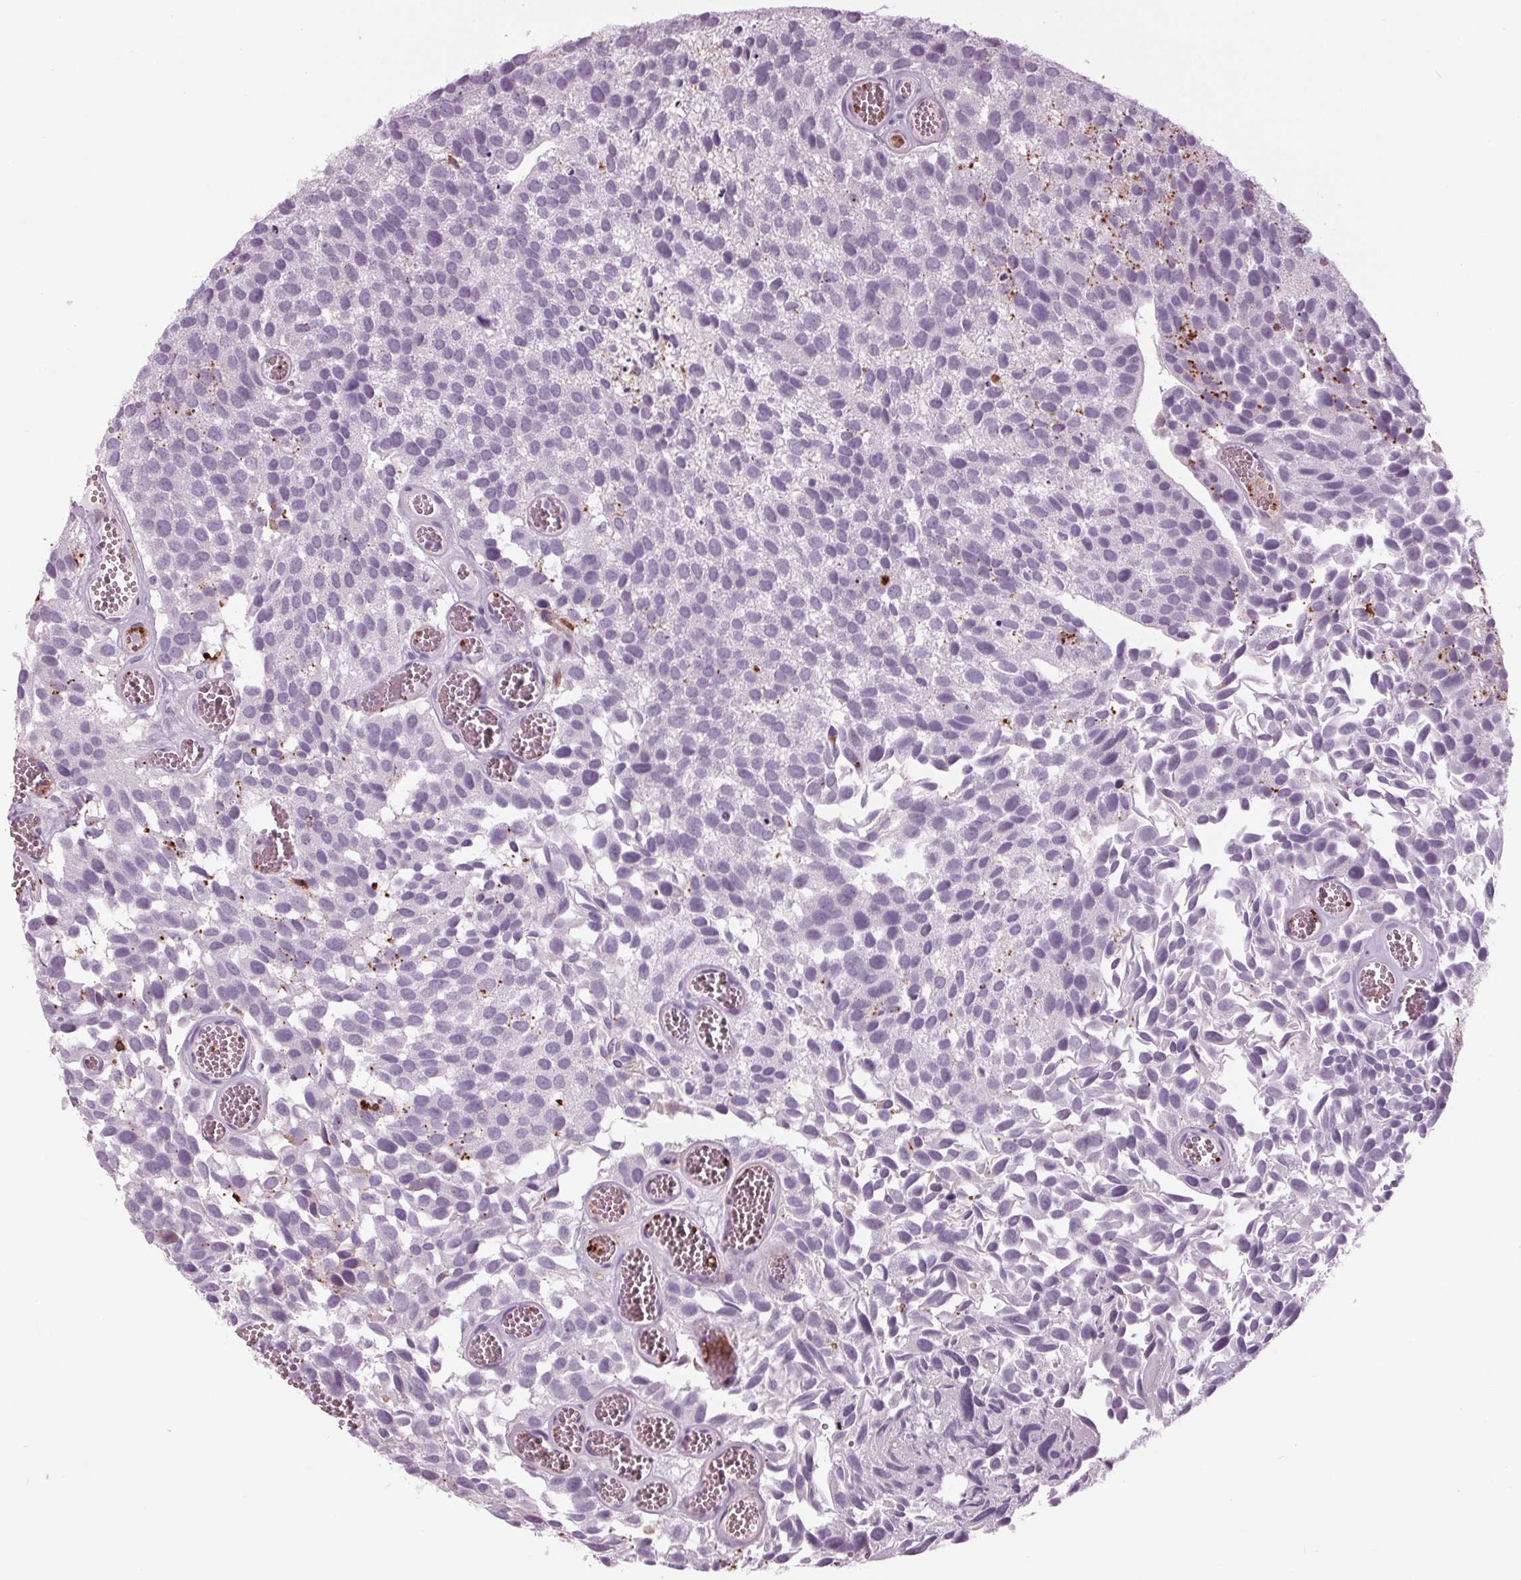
{"staining": {"intensity": "negative", "quantity": "none", "location": "none"}, "tissue": "urothelial cancer", "cell_type": "Tumor cells", "image_type": "cancer", "snomed": [{"axis": "morphology", "description": "Urothelial carcinoma, Low grade"}, {"axis": "topography", "description": "Urinary bladder"}], "caption": "The immunohistochemistry histopathology image has no significant positivity in tumor cells of low-grade urothelial carcinoma tissue.", "gene": "CYP3A43", "patient": {"sex": "female", "age": 69}}